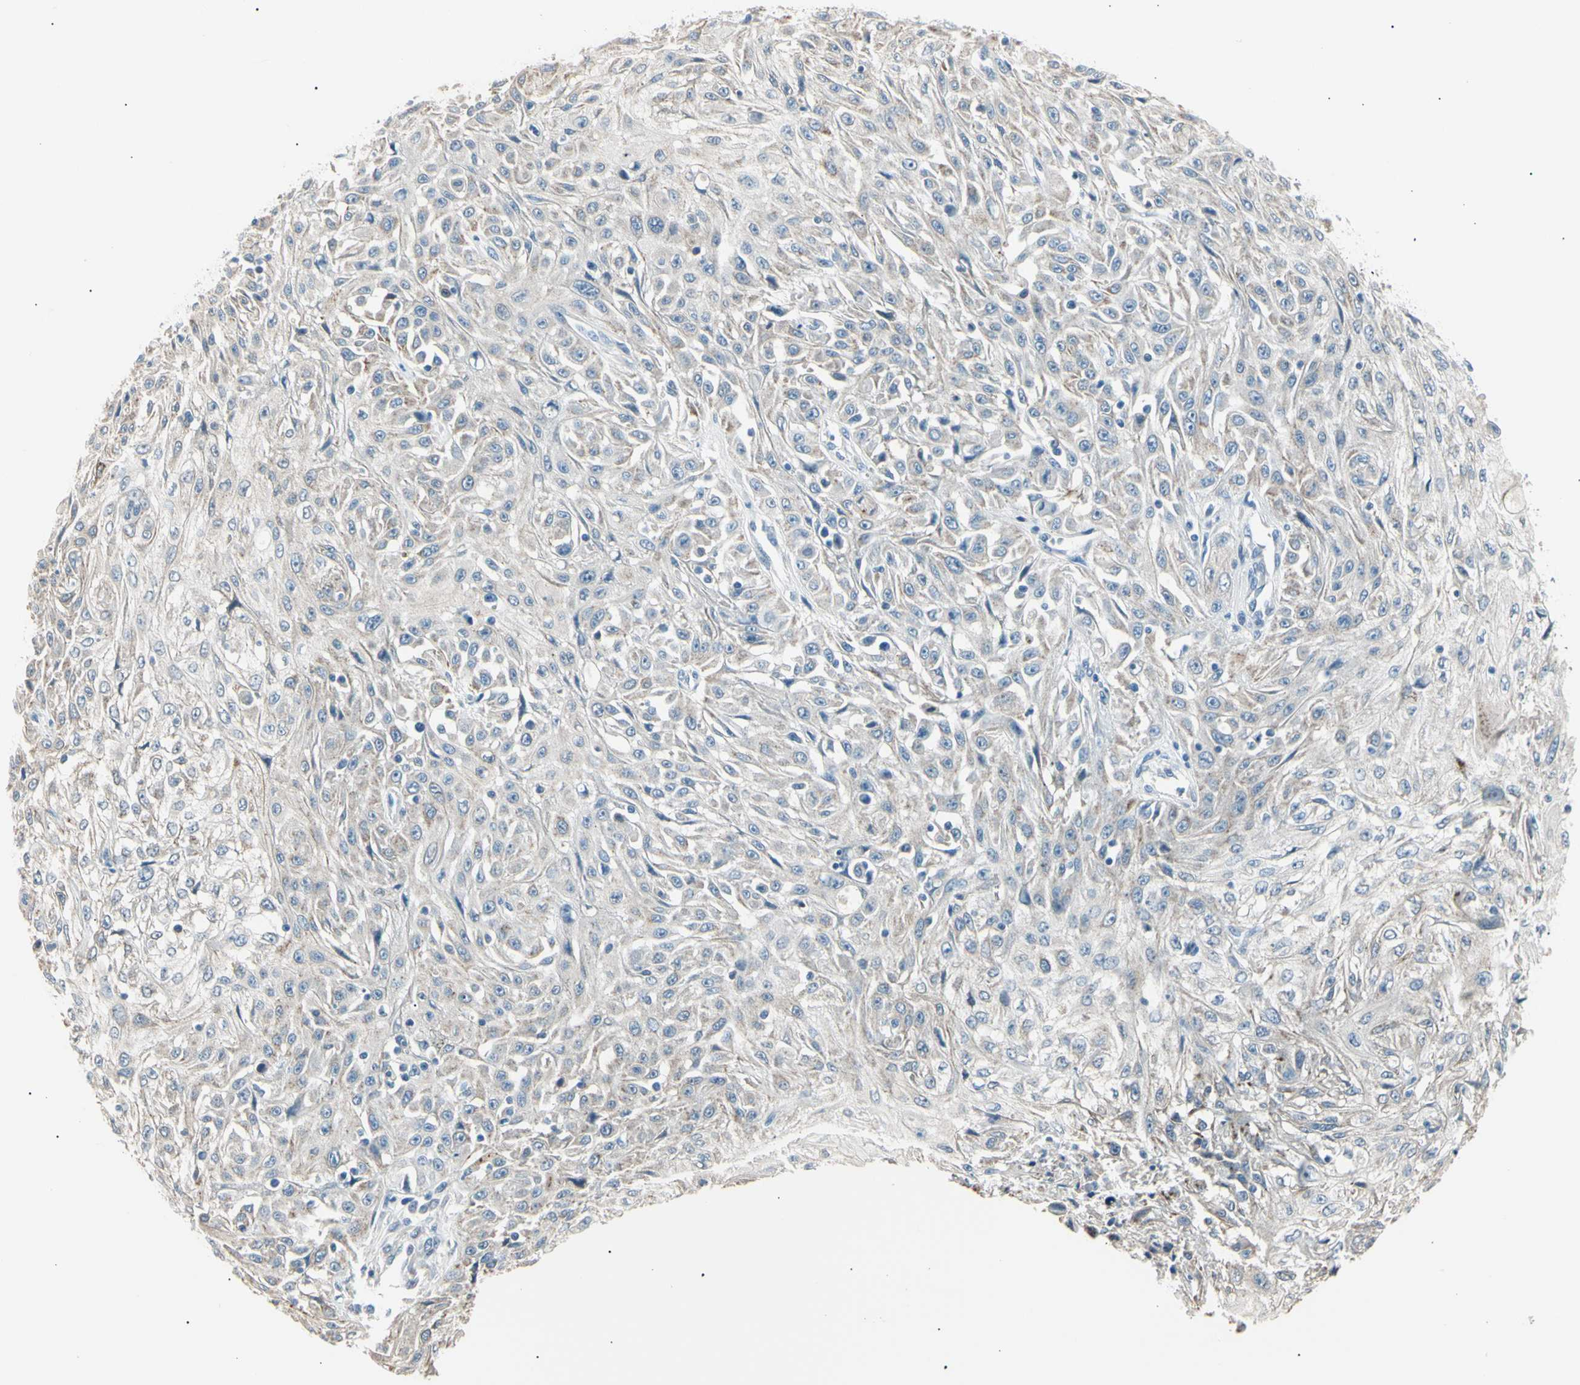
{"staining": {"intensity": "weak", "quantity": "25%-75%", "location": "cytoplasmic/membranous"}, "tissue": "skin cancer", "cell_type": "Tumor cells", "image_type": "cancer", "snomed": [{"axis": "morphology", "description": "Squamous cell carcinoma, NOS"}, {"axis": "morphology", "description": "Squamous cell carcinoma, metastatic, NOS"}, {"axis": "topography", "description": "Skin"}, {"axis": "topography", "description": "Lymph node"}], "caption": "Immunohistochemistry (IHC) of skin cancer (metastatic squamous cell carcinoma) exhibits low levels of weak cytoplasmic/membranous positivity in approximately 25%-75% of tumor cells.", "gene": "LHPP", "patient": {"sex": "male", "age": 75}}